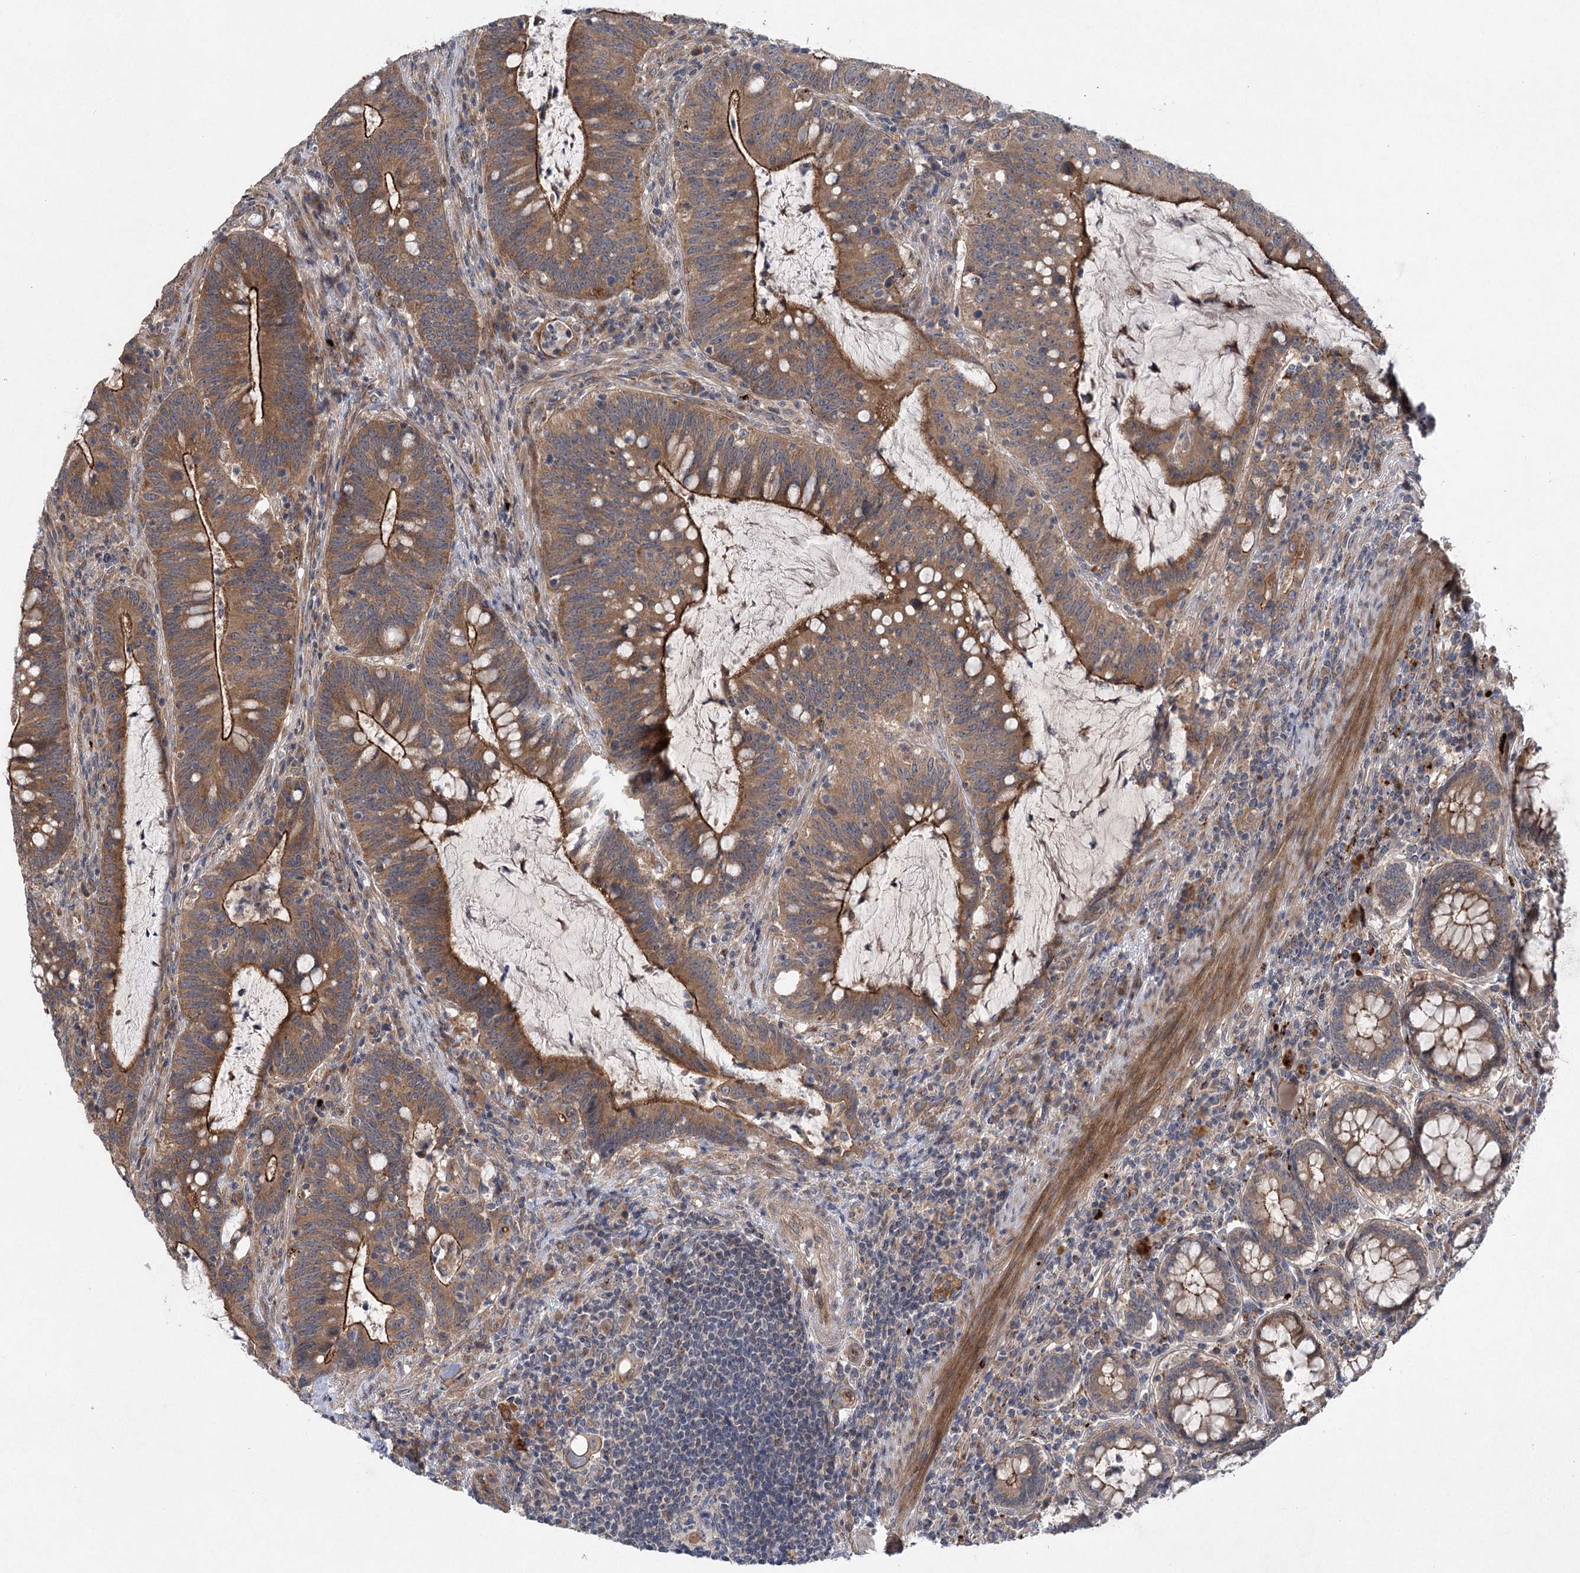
{"staining": {"intensity": "strong", "quantity": ">75%", "location": "cytoplasmic/membranous"}, "tissue": "colorectal cancer", "cell_type": "Tumor cells", "image_type": "cancer", "snomed": [{"axis": "morphology", "description": "Adenocarcinoma, NOS"}, {"axis": "topography", "description": "Colon"}], "caption": "An IHC histopathology image of neoplastic tissue is shown. Protein staining in brown shows strong cytoplasmic/membranous positivity in adenocarcinoma (colorectal) within tumor cells.", "gene": "METTL24", "patient": {"sex": "female", "age": 66}}